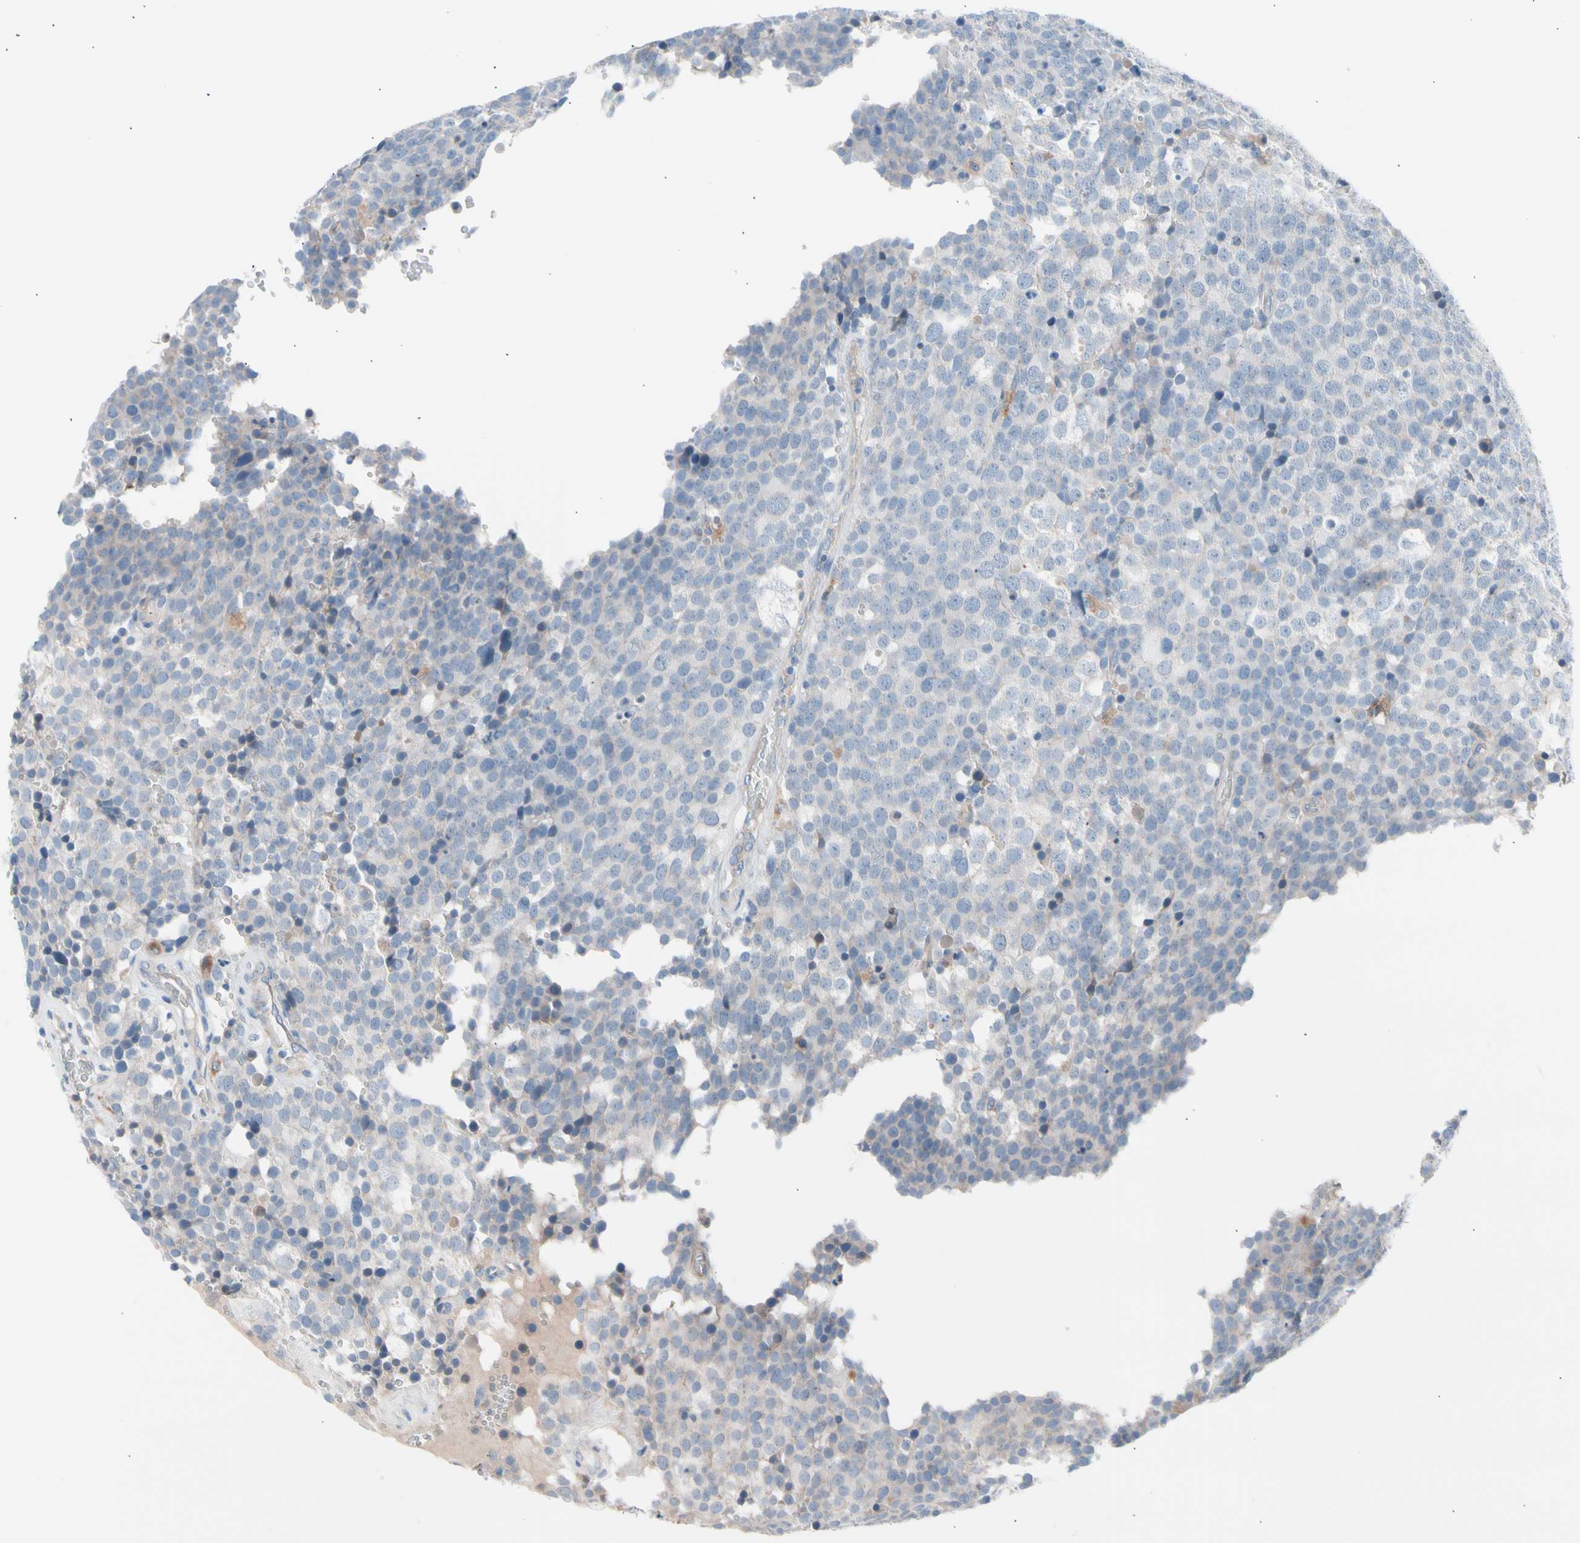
{"staining": {"intensity": "weak", "quantity": "<25%", "location": "cytoplasmic/membranous"}, "tissue": "testis cancer", "cell_type": "Tumor cells", "image_type": "cancer", "snomed": [{"axis": "morphology", "description": "Seminoma, NOS"}, {"axis": "topography", "description": "Testis"}], "caption": "Protein analysis of testis cancer exhibits no significant staining in tumor cells.", "gene": "CASQ1", "patient": {"sex": "male", "age": 71}}